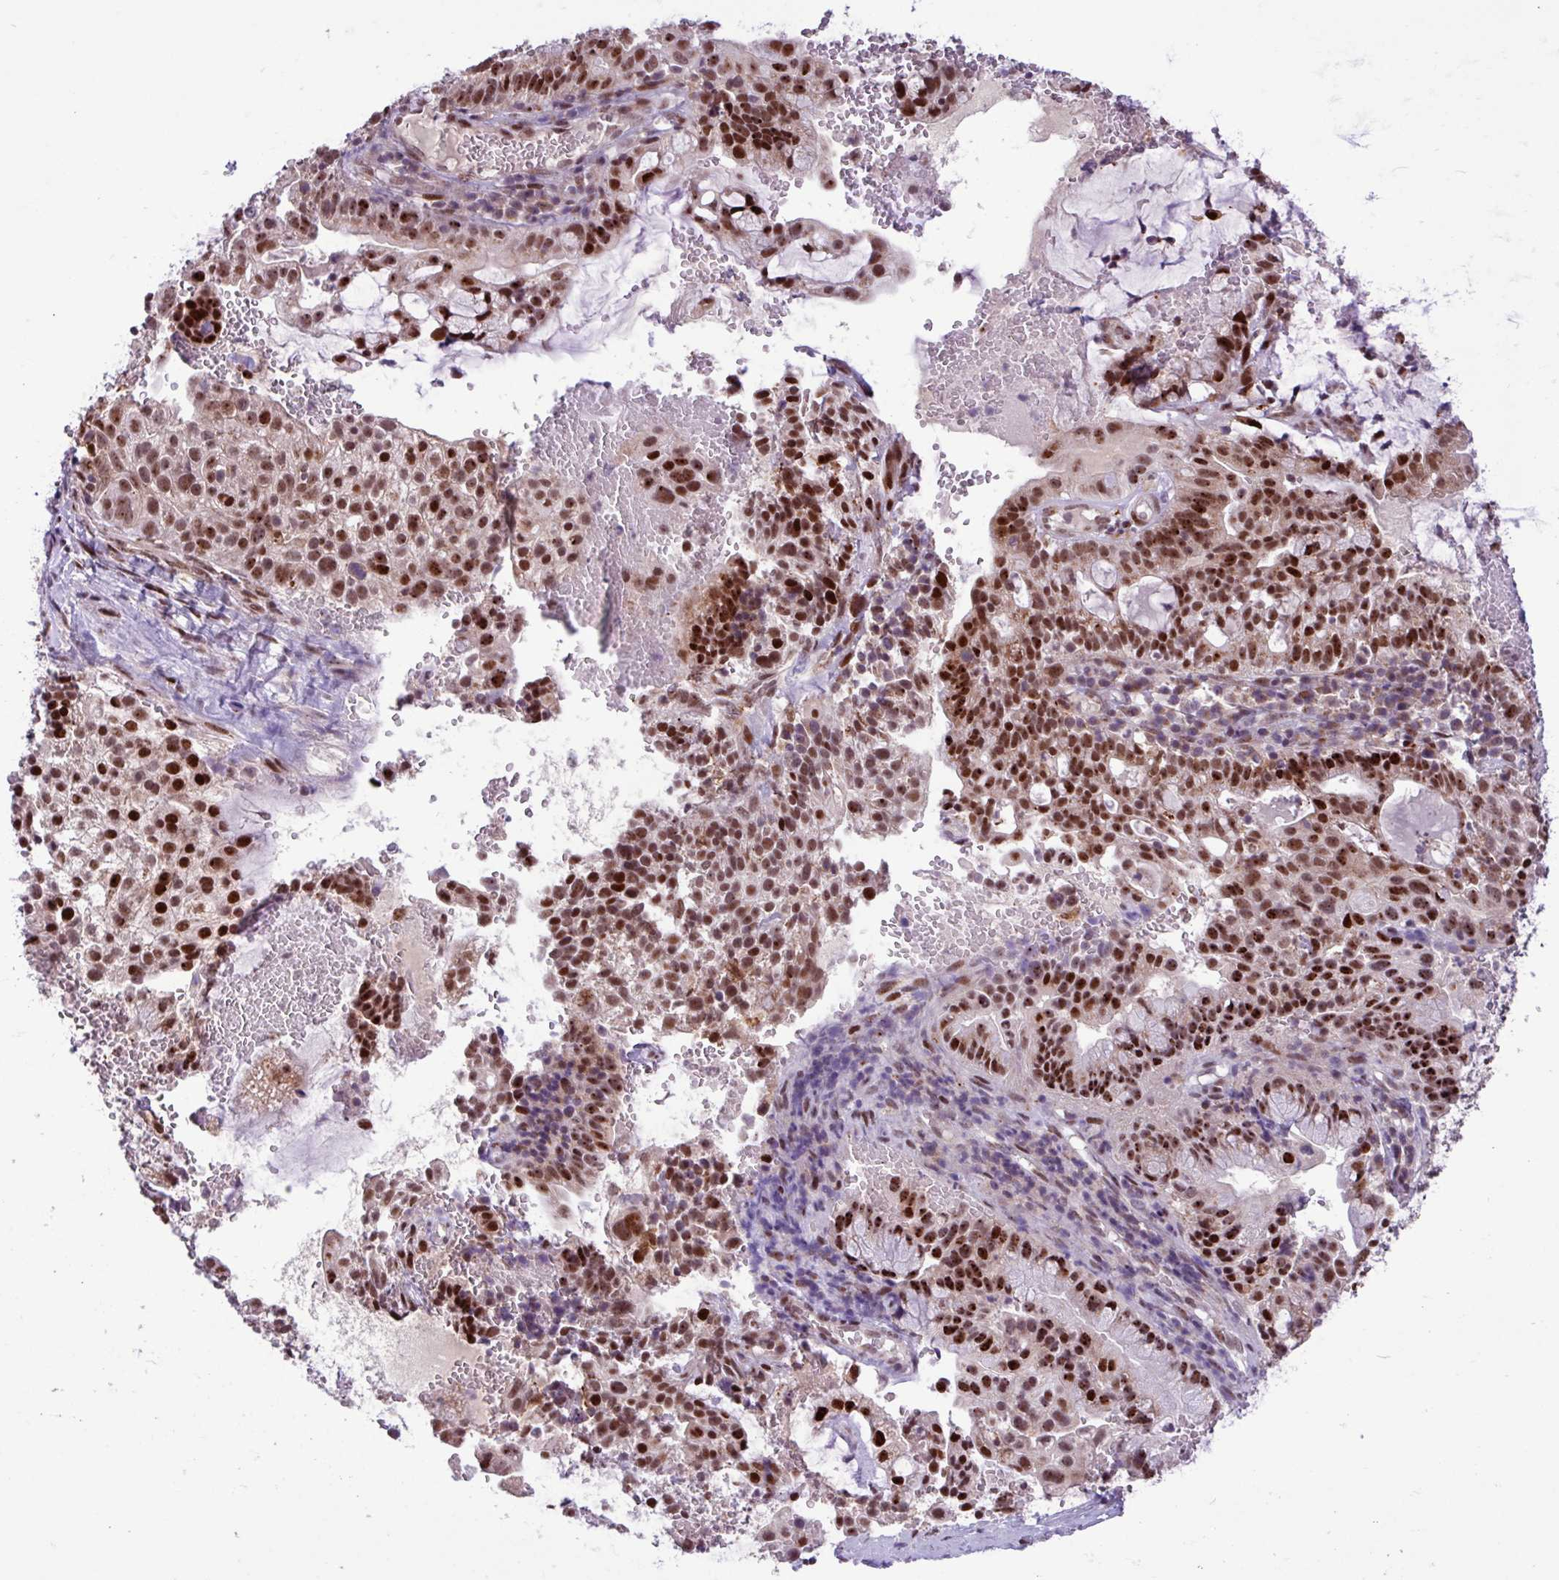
{"staining": {"intensity": "strong", "quantity": ">75%", "location": "nuclear"}, "tissue": "cervical cancer", "cell_type": "Tumor cells", "image_type": "cancer", "snomed": [{"axis": "morphology", "description": "Adenocarcinoma, NOS"}, {"axis": "topography", "description": "Cervix"}], "caption": "The micrograph shows immunohistochemical staining of cervical cancer. There is strong nuclear positivity is present in approximately >75% of tumor cells.", "gene": "BRD3", "patient": {"sex": "female", "age": 41}}